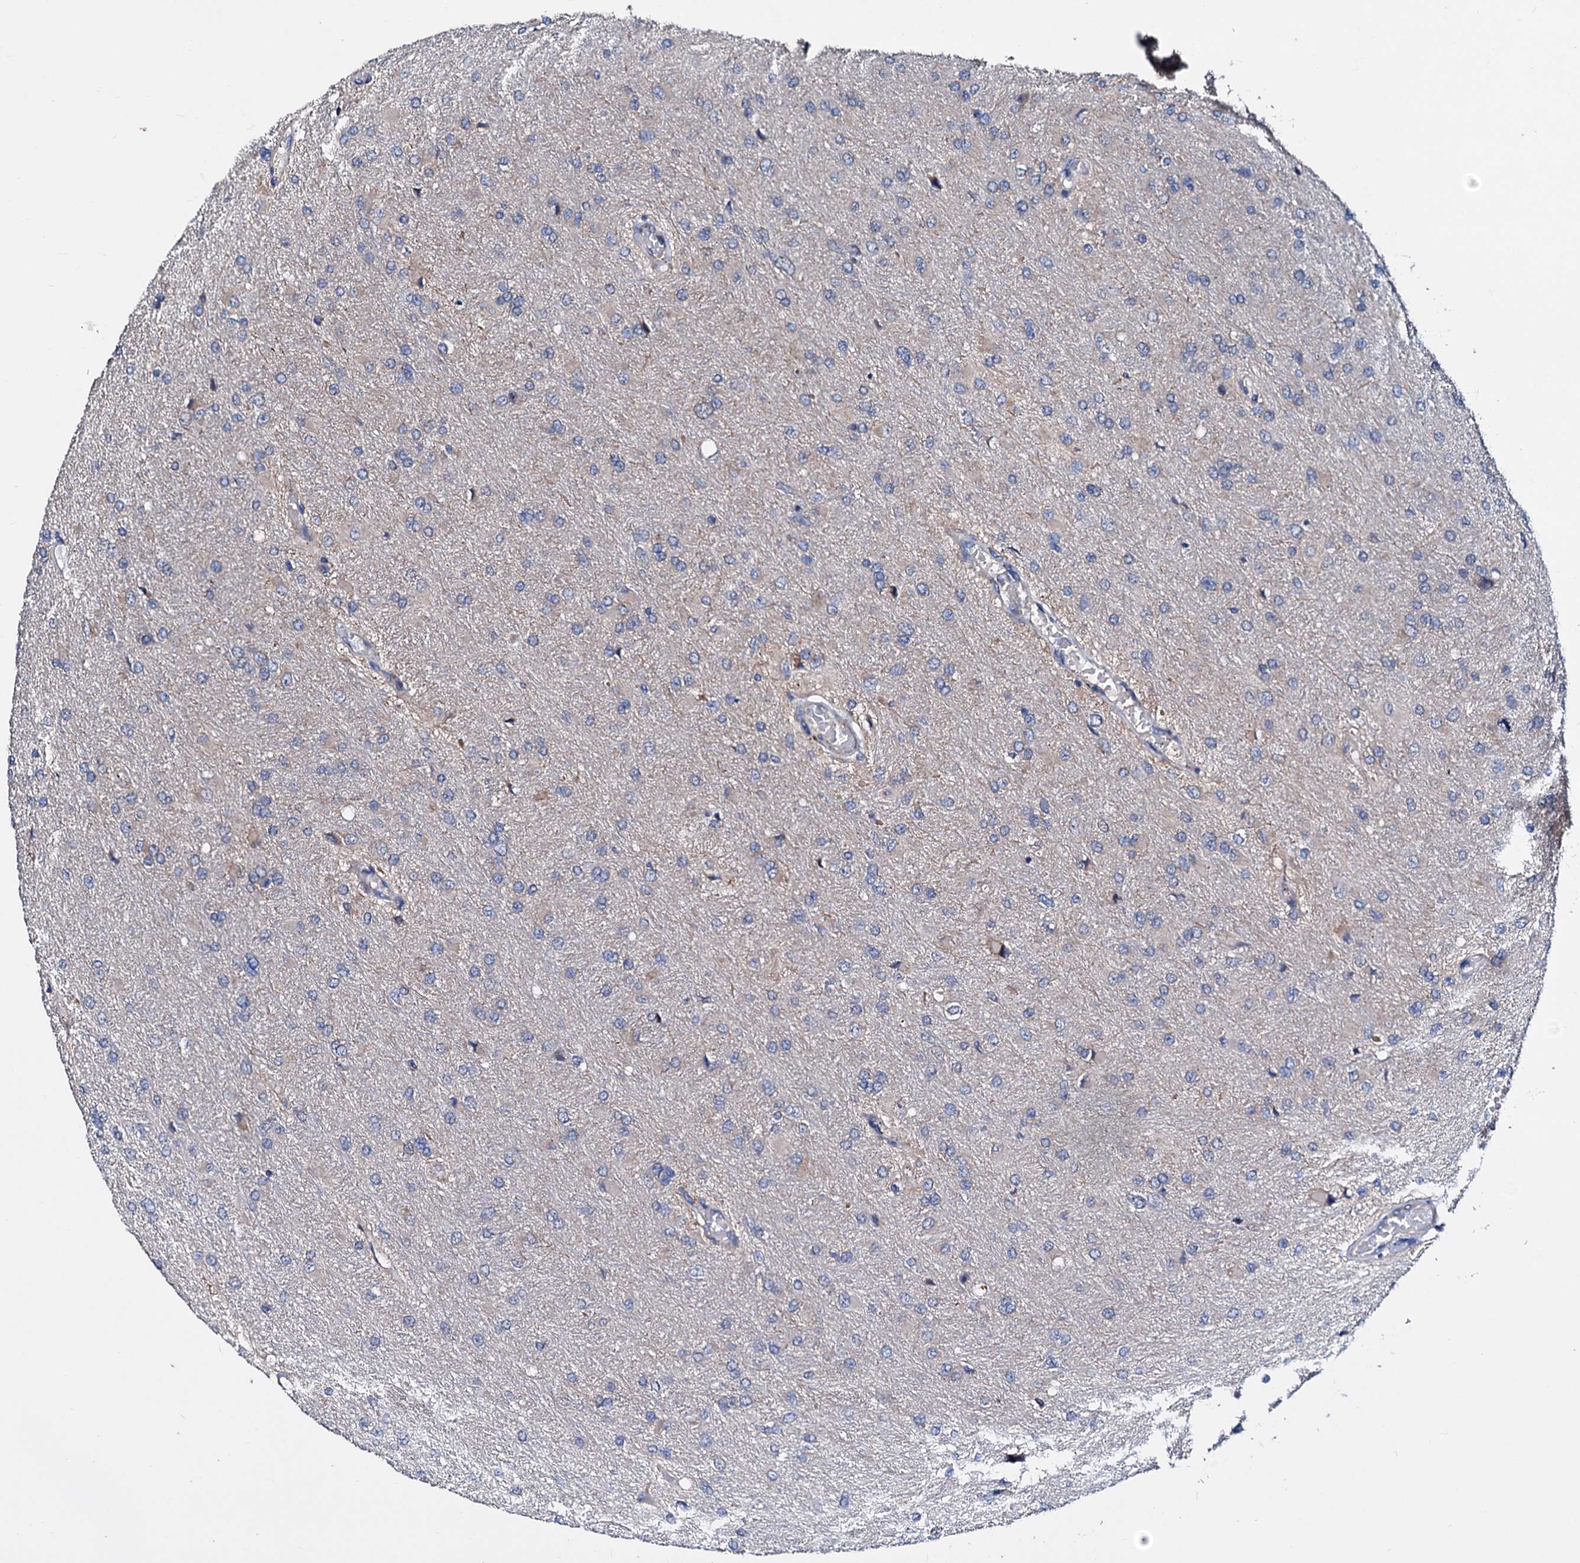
{"staining": {"intensity": "negative", "quantity": "none", "location": "none"}, "tissue": "glioma", "cell_type": "Tumor cells", "image_type": "cancer", "snomed": [{"axis": "morphology", "description": "Glioma, malignant, High grade"}, {"axis": "topography", "description": "Cerebral cortex"}], "caption": "Immunohistochemistry micrograph of human glioma stained for a protein (brown), which reveals no staining in tumor cells.", "gene": "AKAP11", "patient": {"sex": "female", "age": 36}}